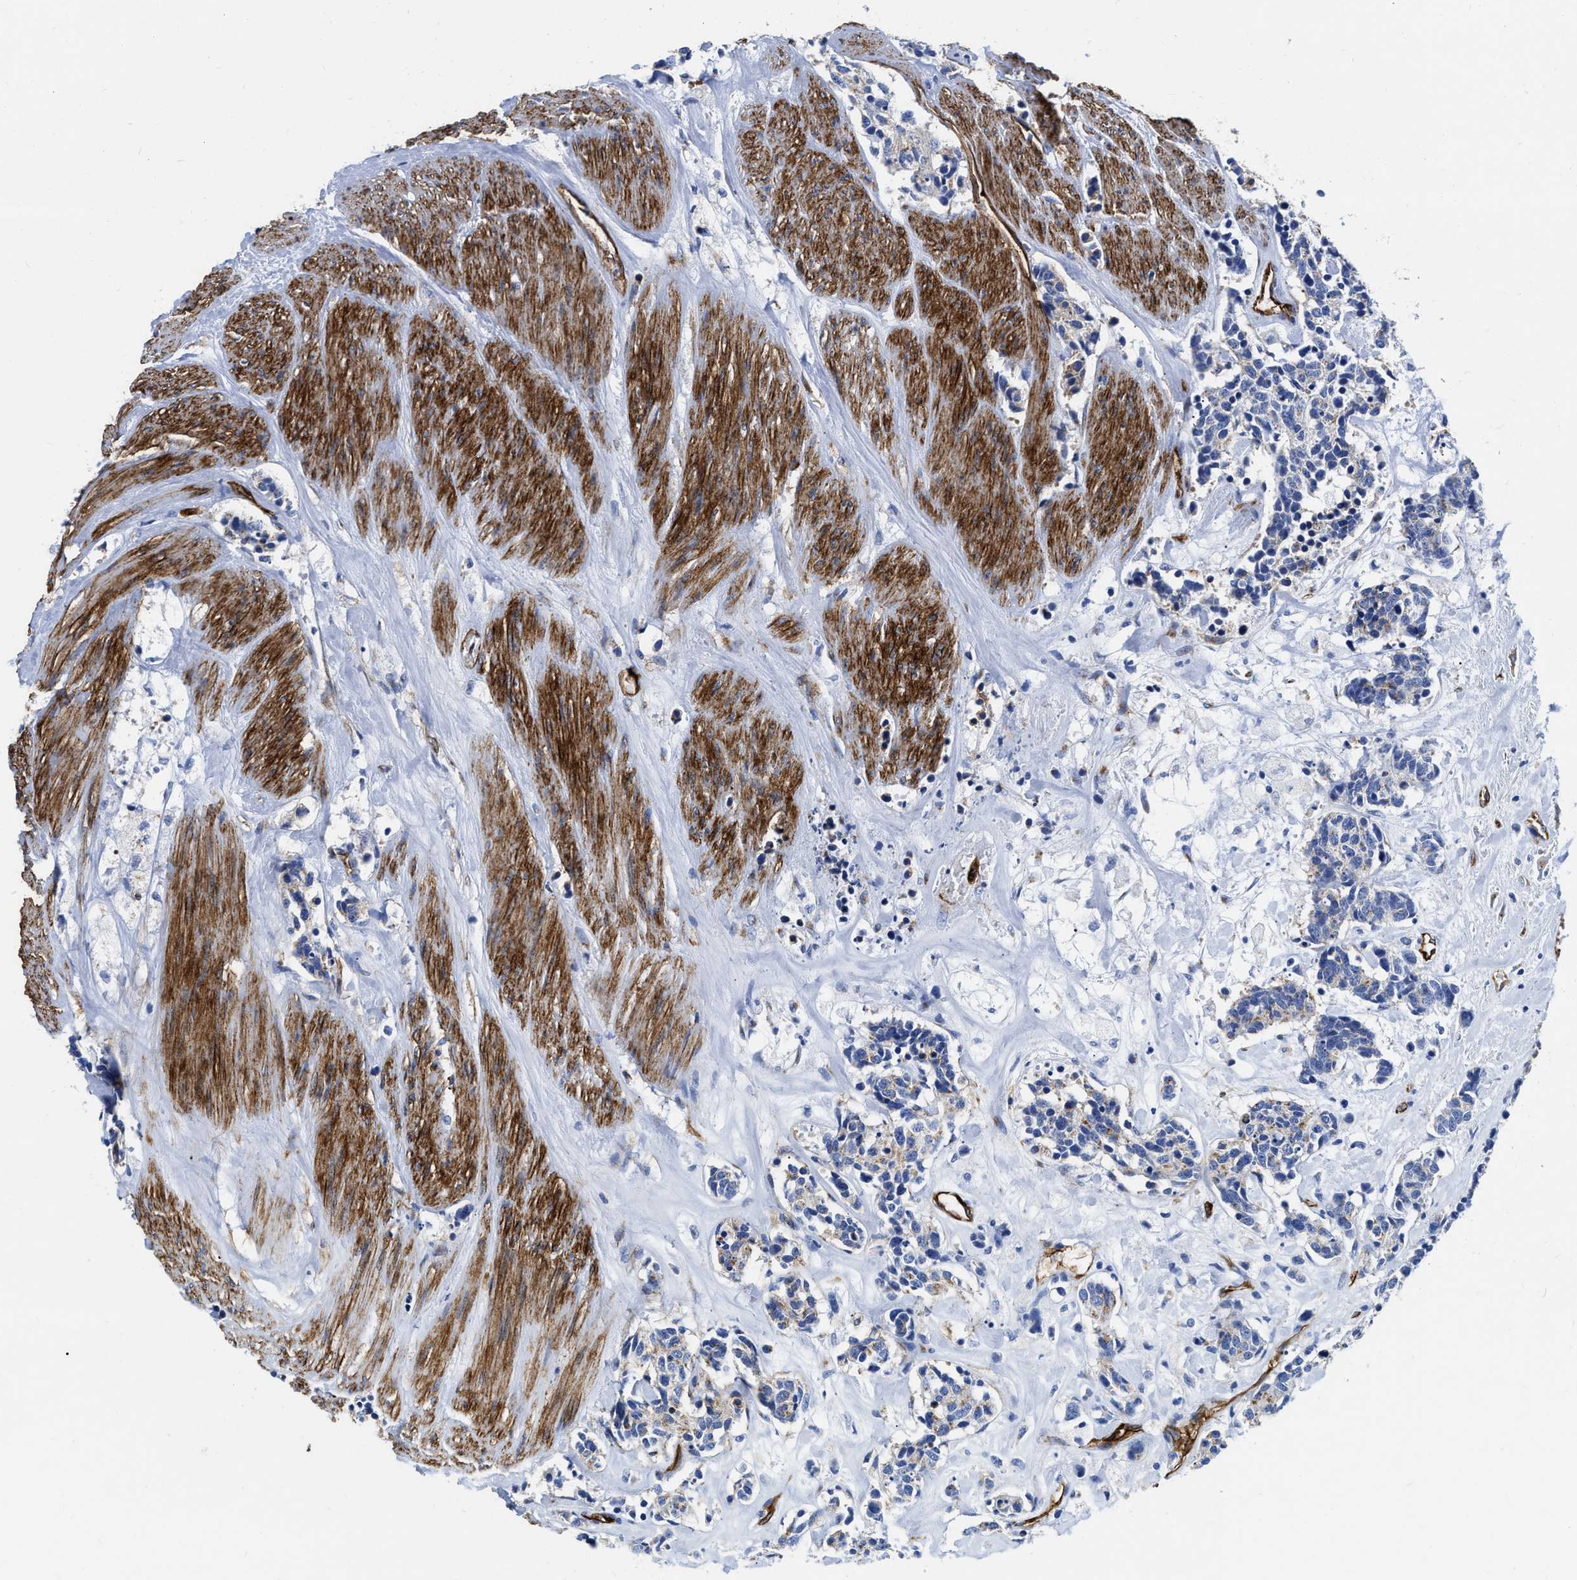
{"staining": {"intensity": "weak", "quantity": "<25%", "location": "cytoplasmic/membranous"}, "tissue": "carcinoid", "cell_type": "Tumor cells", "image_type": "cancer", "snomed": [{"axis": "morphology", "description": "Carcinoma, NOS"}, {"axis": "morphology", "description": "Carcinoid, malignant, NOS"}, {"axis": "topography", "description": "Urinary bladder"}], "caption": "Micrograph shows no protein positivity in tumor cells of malignant carcinoid tissue.", "gene": "TVP23B", "patient": {"sex": "male", "age": 57}}